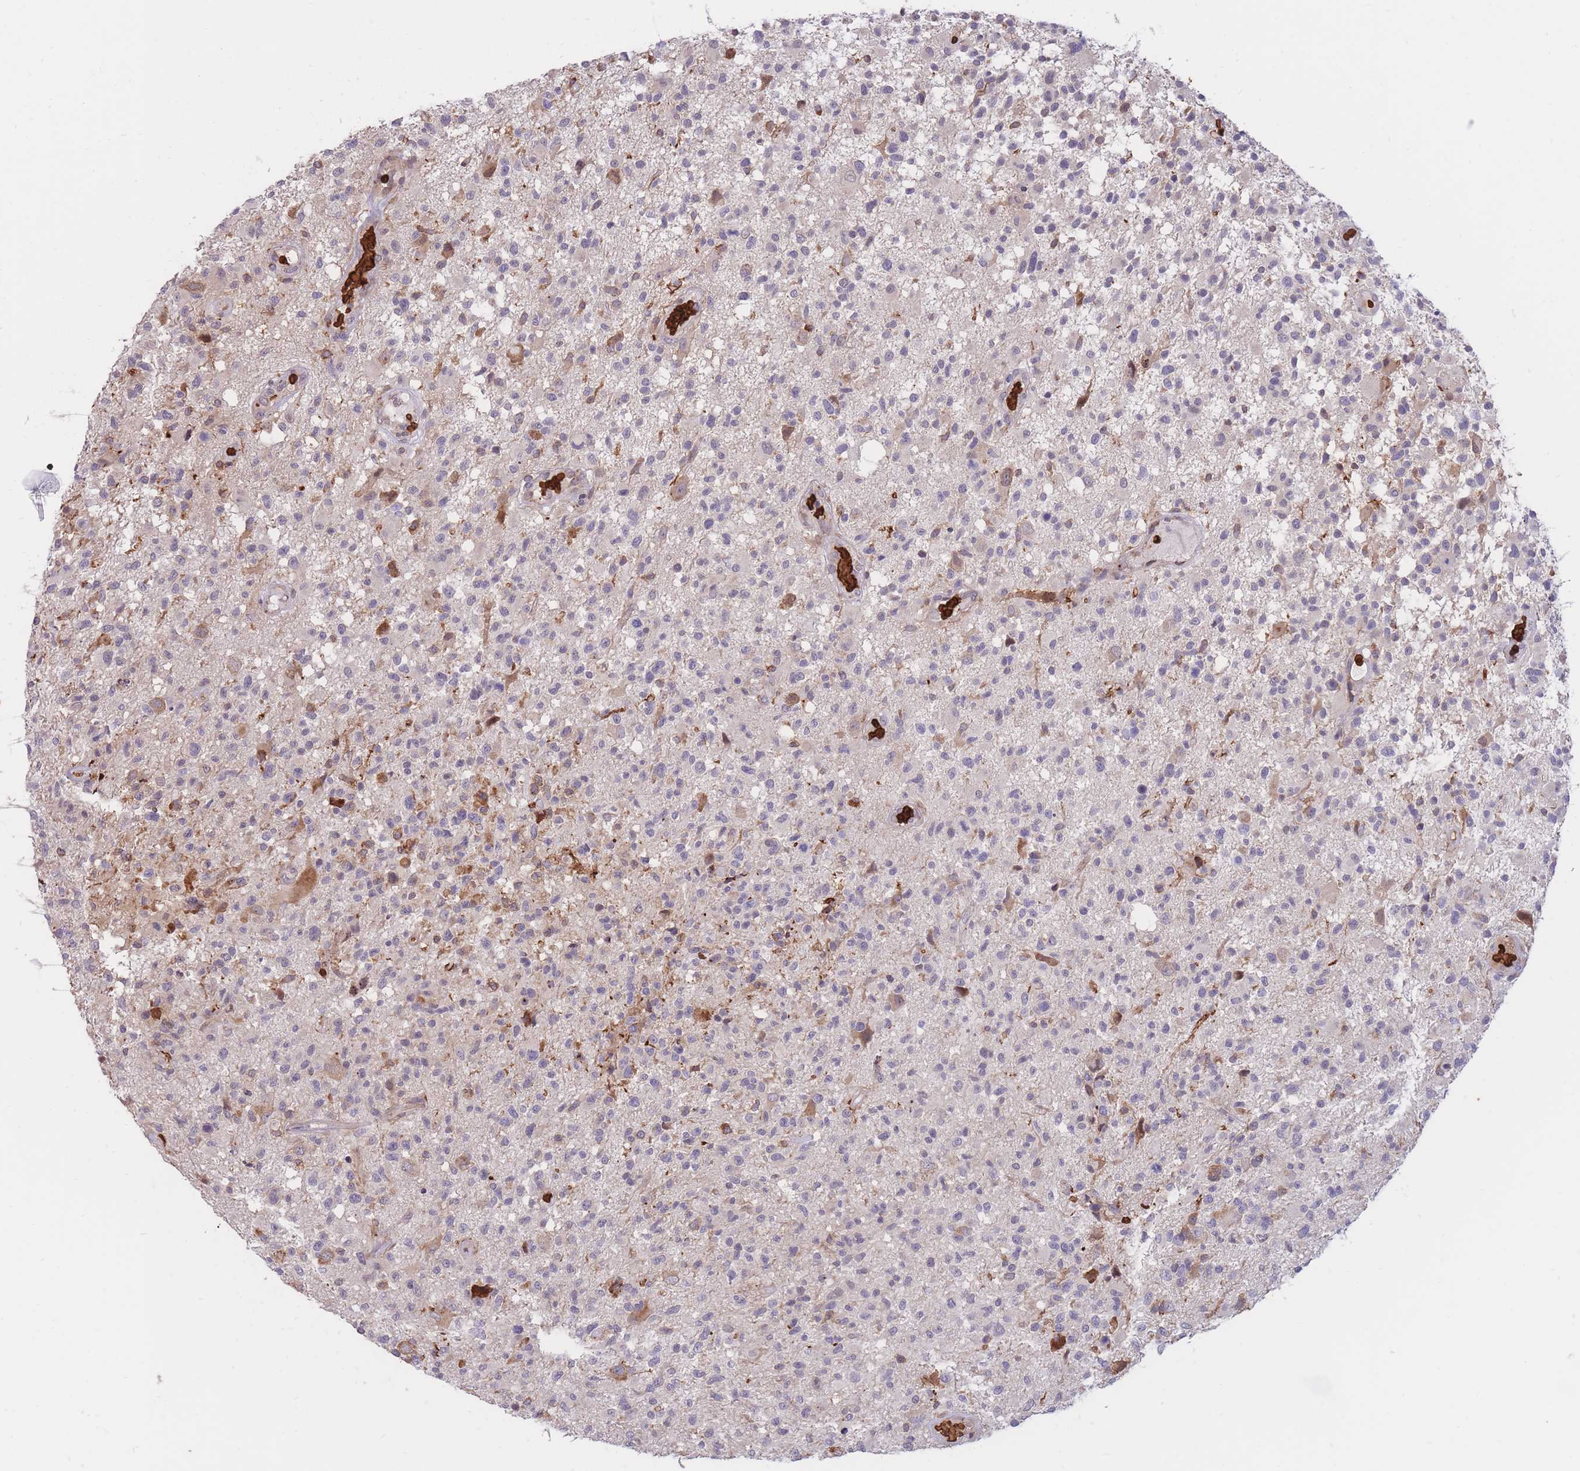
{"staining": {"intensity": "negative", "quantity": "none", "location": "none"}, "tissue": "glioma", "cell_type": "Tumor cells", "image_type": "cancer", "snomed": [{"axis": "morphology", "description": "Glioma, malignant, High grade"}, {"axis": "morphology", "description": "Glioblastoma, NOS"}, {"axis": "topography", "description": "Brain"}], "caption": "This is an immunohistochemistry (IHC) image of human glioma. There is no positivity in tumor cells.", "gene": "ATP10D", "patient": {"sex": "male", "age": 60}}